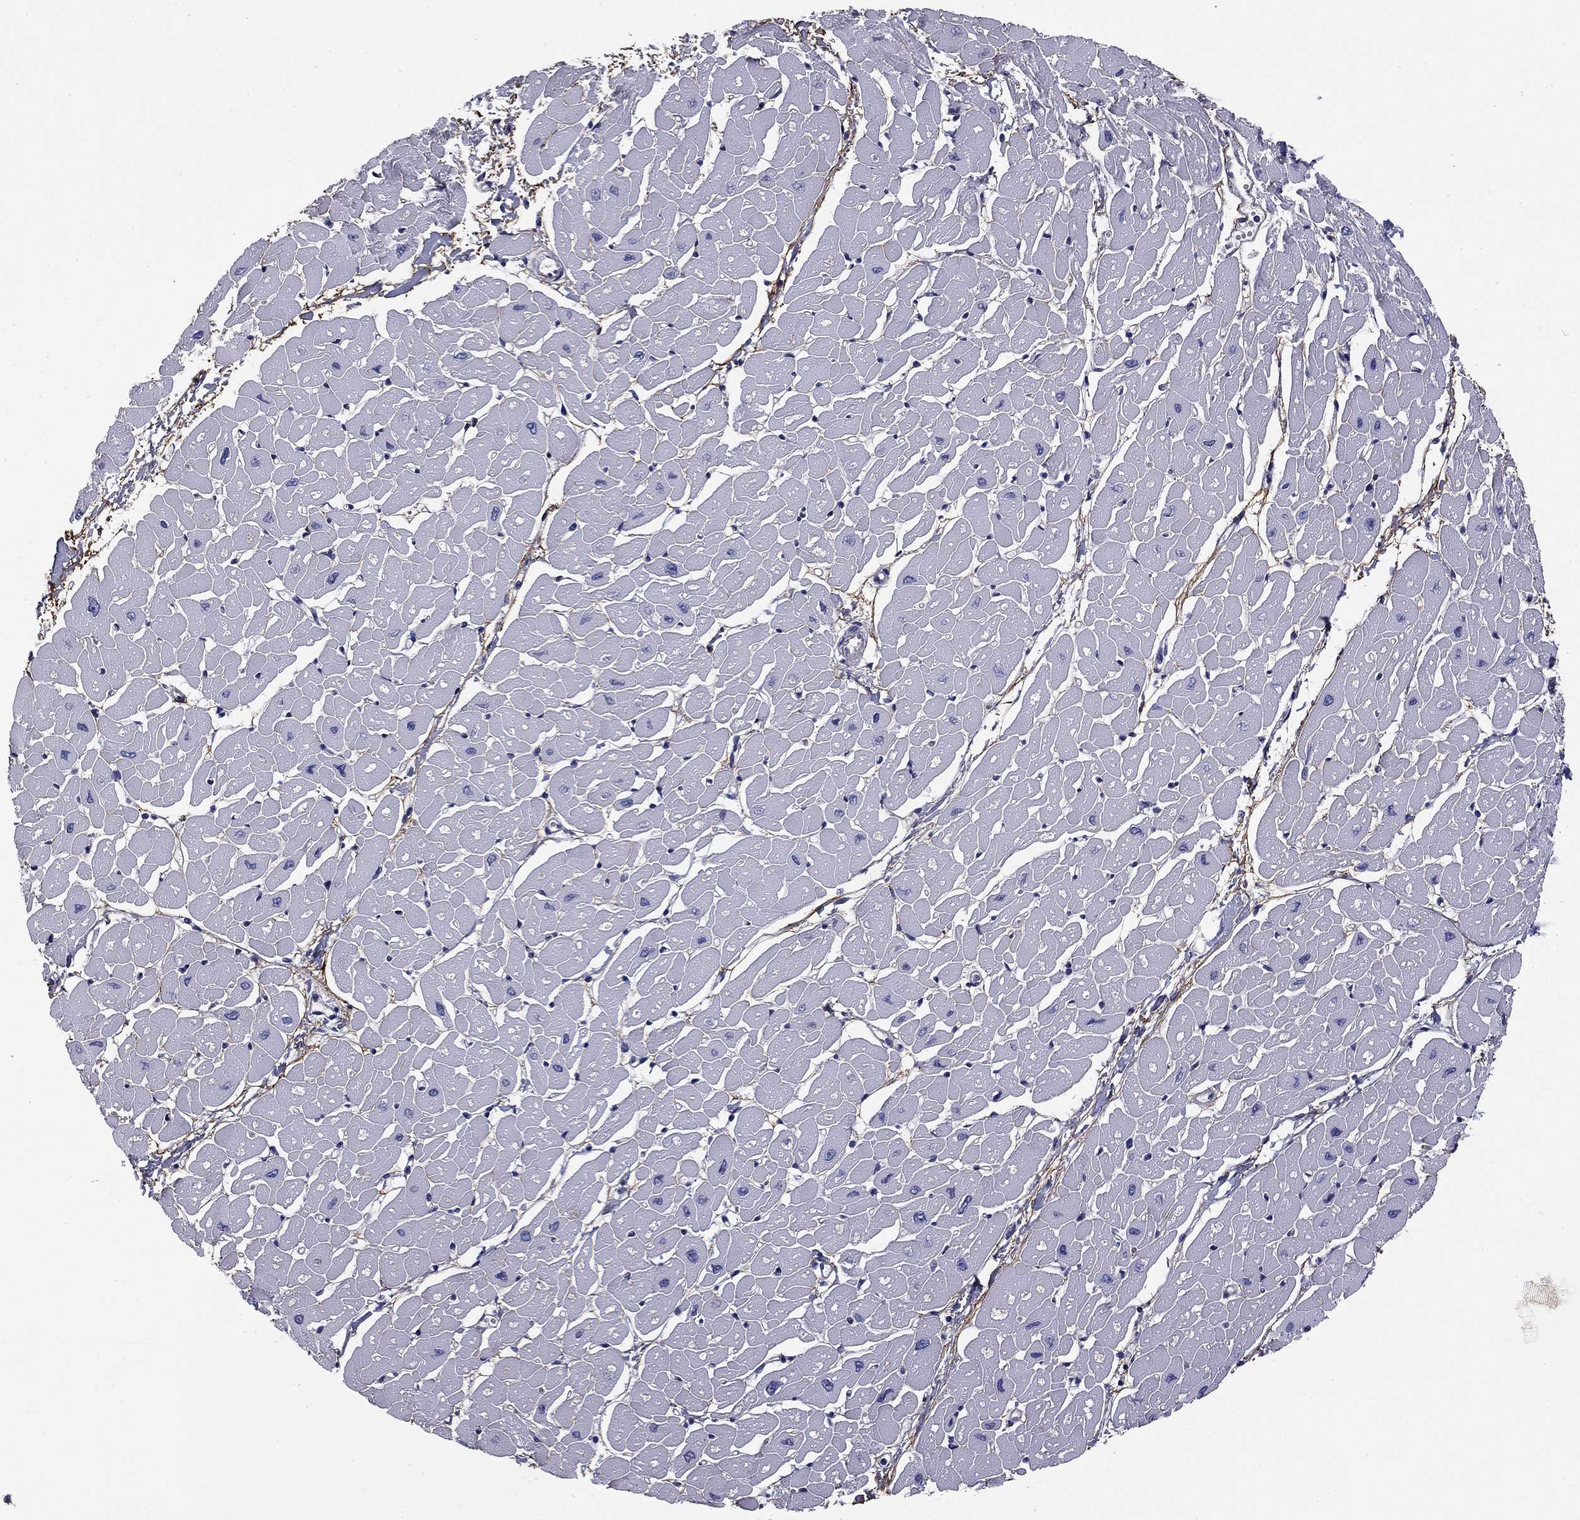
{"staining": {"intensity": "negative", "quantity": "none", "location": "none"}, "tissue": "heart muscle", "cell_type": "Cardiomyocytes", "image_type": "normal", "snomed": [{"axis": "morphology", "description": "Normal tissue, NOS"}, {"axis": "topography", "description": "Heart"}], "caption": "High magnification brightfield microscopy of normal heart muscle stained with DAB (brown) and counterstained with hematoxylin (blue): cardiomyocytes show no significant staining.", "gene": "REXO5", "patient": {"sex": "male", "age": 57}}